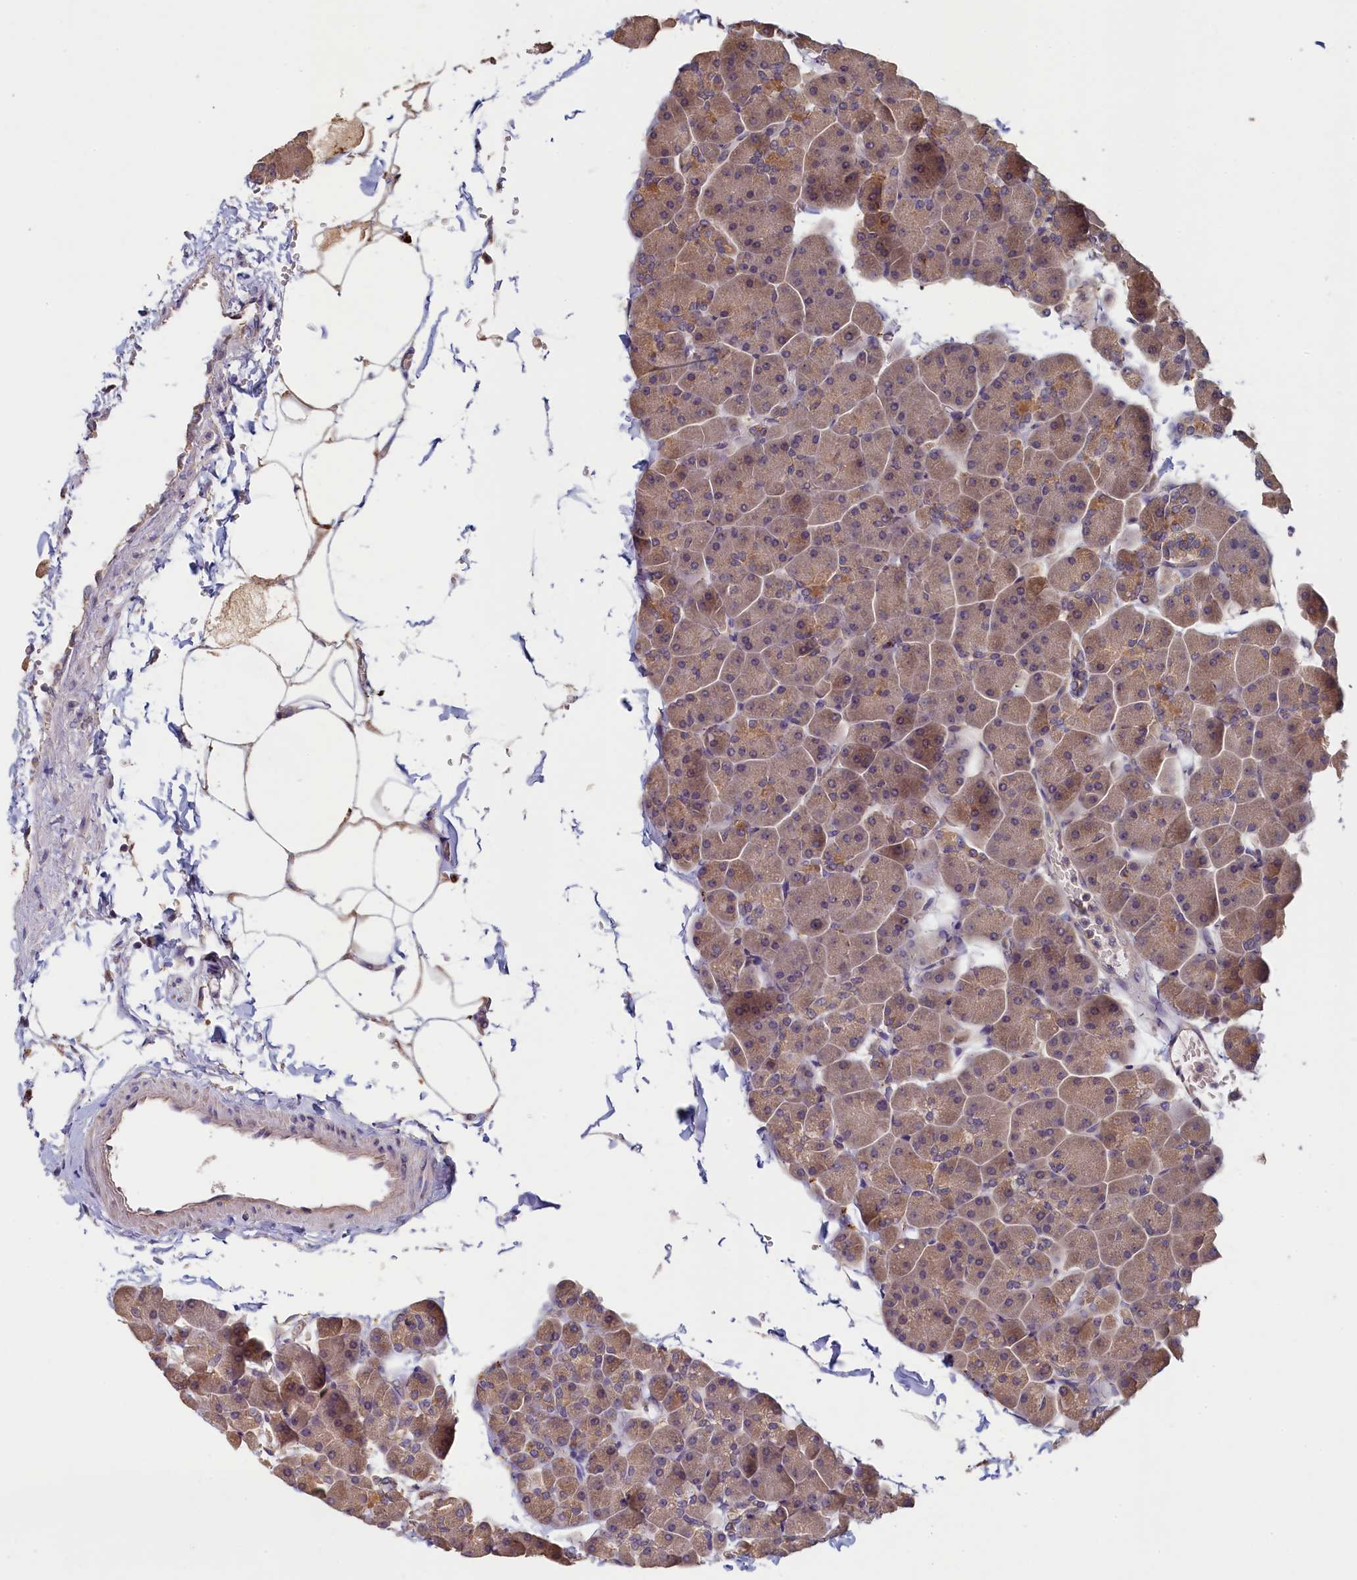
{"staining": {"intensity": "weak", "quantity": ">75%", "location": "cytoplasmic/membranous"}, "tissue": "pancreas", "cell_type": "Exocrine glandular cells", "image_type": "normal", "snomed": [{"axis": "morphology", "description": "Normal tissue, NOS"}, {"axis": "topography", "description": "Pancreas"}], "caption": "The immunohistochemical stain labels weak cytoplasmic/membranous positivity in exocrine glandular cells of normal pancreas.", "gene": "NUBP2", "patient": {"sex": "male", "age": 35}}